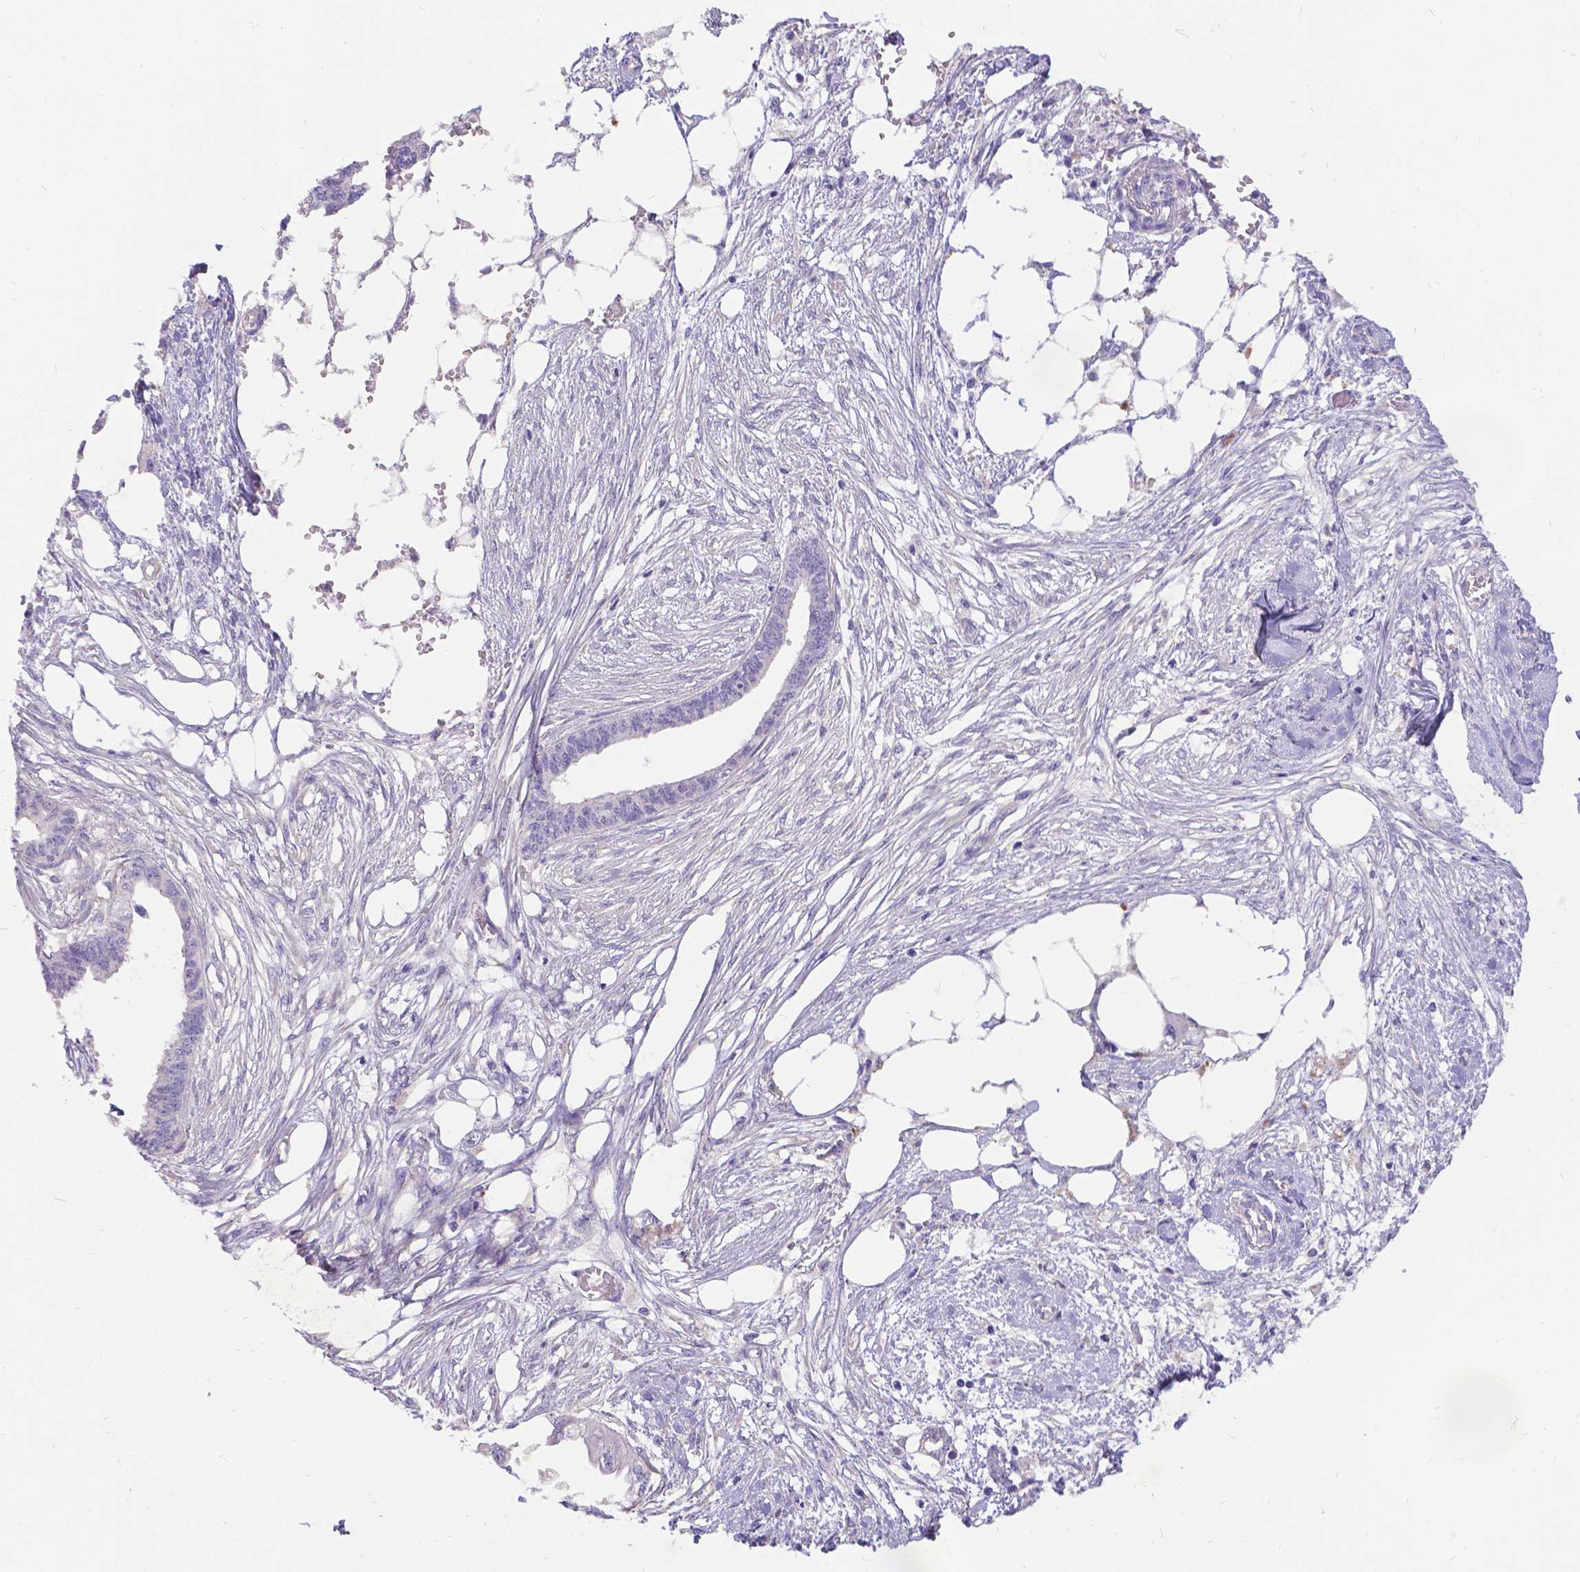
{"staining": {"intensity": "negative", "quantity": "none", "location": "none"}, "tissue": "endometrial cancer", "cell_type": "Tumor cells", "image_type": "cancer", "snomed": [{"axis": "morphology", "description": "Adenocarcinoma, NOS"}, {"axis": "morphology", "description": "Adenocarcinoma, metastatic, NOS"}, {"axis": "topography", "description": "Adipose tissue"}, {"axis": "topography", "description": "Endometrium"}], "caption": "Endometrial cancer (adenocarcinoma) was stained to show a protein in brown. There is no significant expression in tumor cells.", "gene": "DENND6A", "patient": {"sex": "female", "age": 67}}